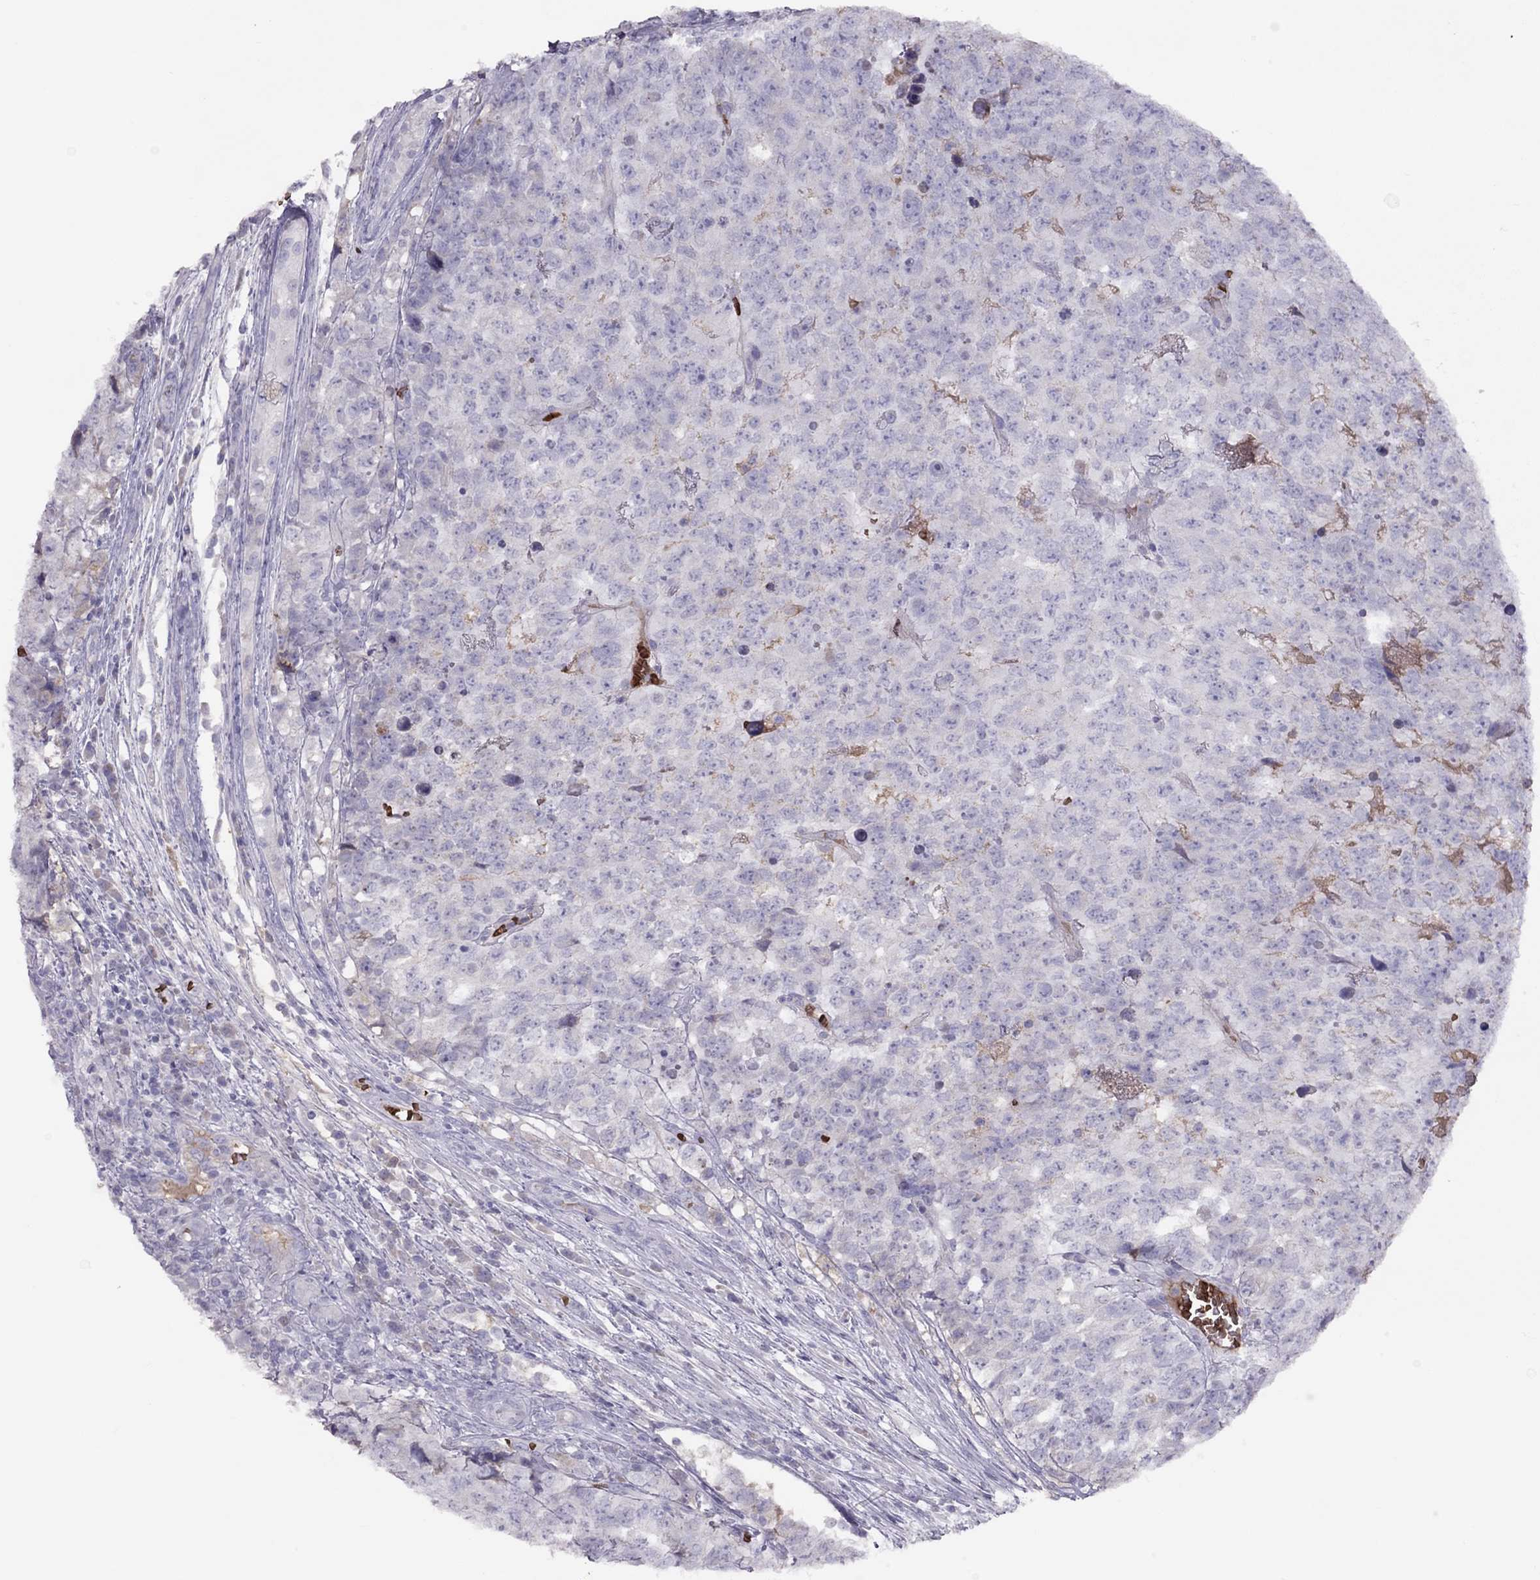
{"staining": {"intensity": "negative", "quantity": "none", "location": "none"}, "tissue": "testis cancer", "cell_type": "Tumor cells", "image_type": "cancer", "snomed": [{"axis": "morphology", "description": "Carcinoma, Embryonal, NOS"}, {"axis": "topography", "description": "Testis"}], "caption": "This histopathology image is of testis cancer (embryonal carcinoma) stained with IHC to label a protein in brown with the nuclei are counter-stained blue. There is no staining in tumor cells. (DAB (3,3'-diaminobenzidine) immunohistochemistry (IHC) visualized using brightfield microscopy, high magnification).", "gene": "RHD", "patient": {"sex": "male", "age": 23}}